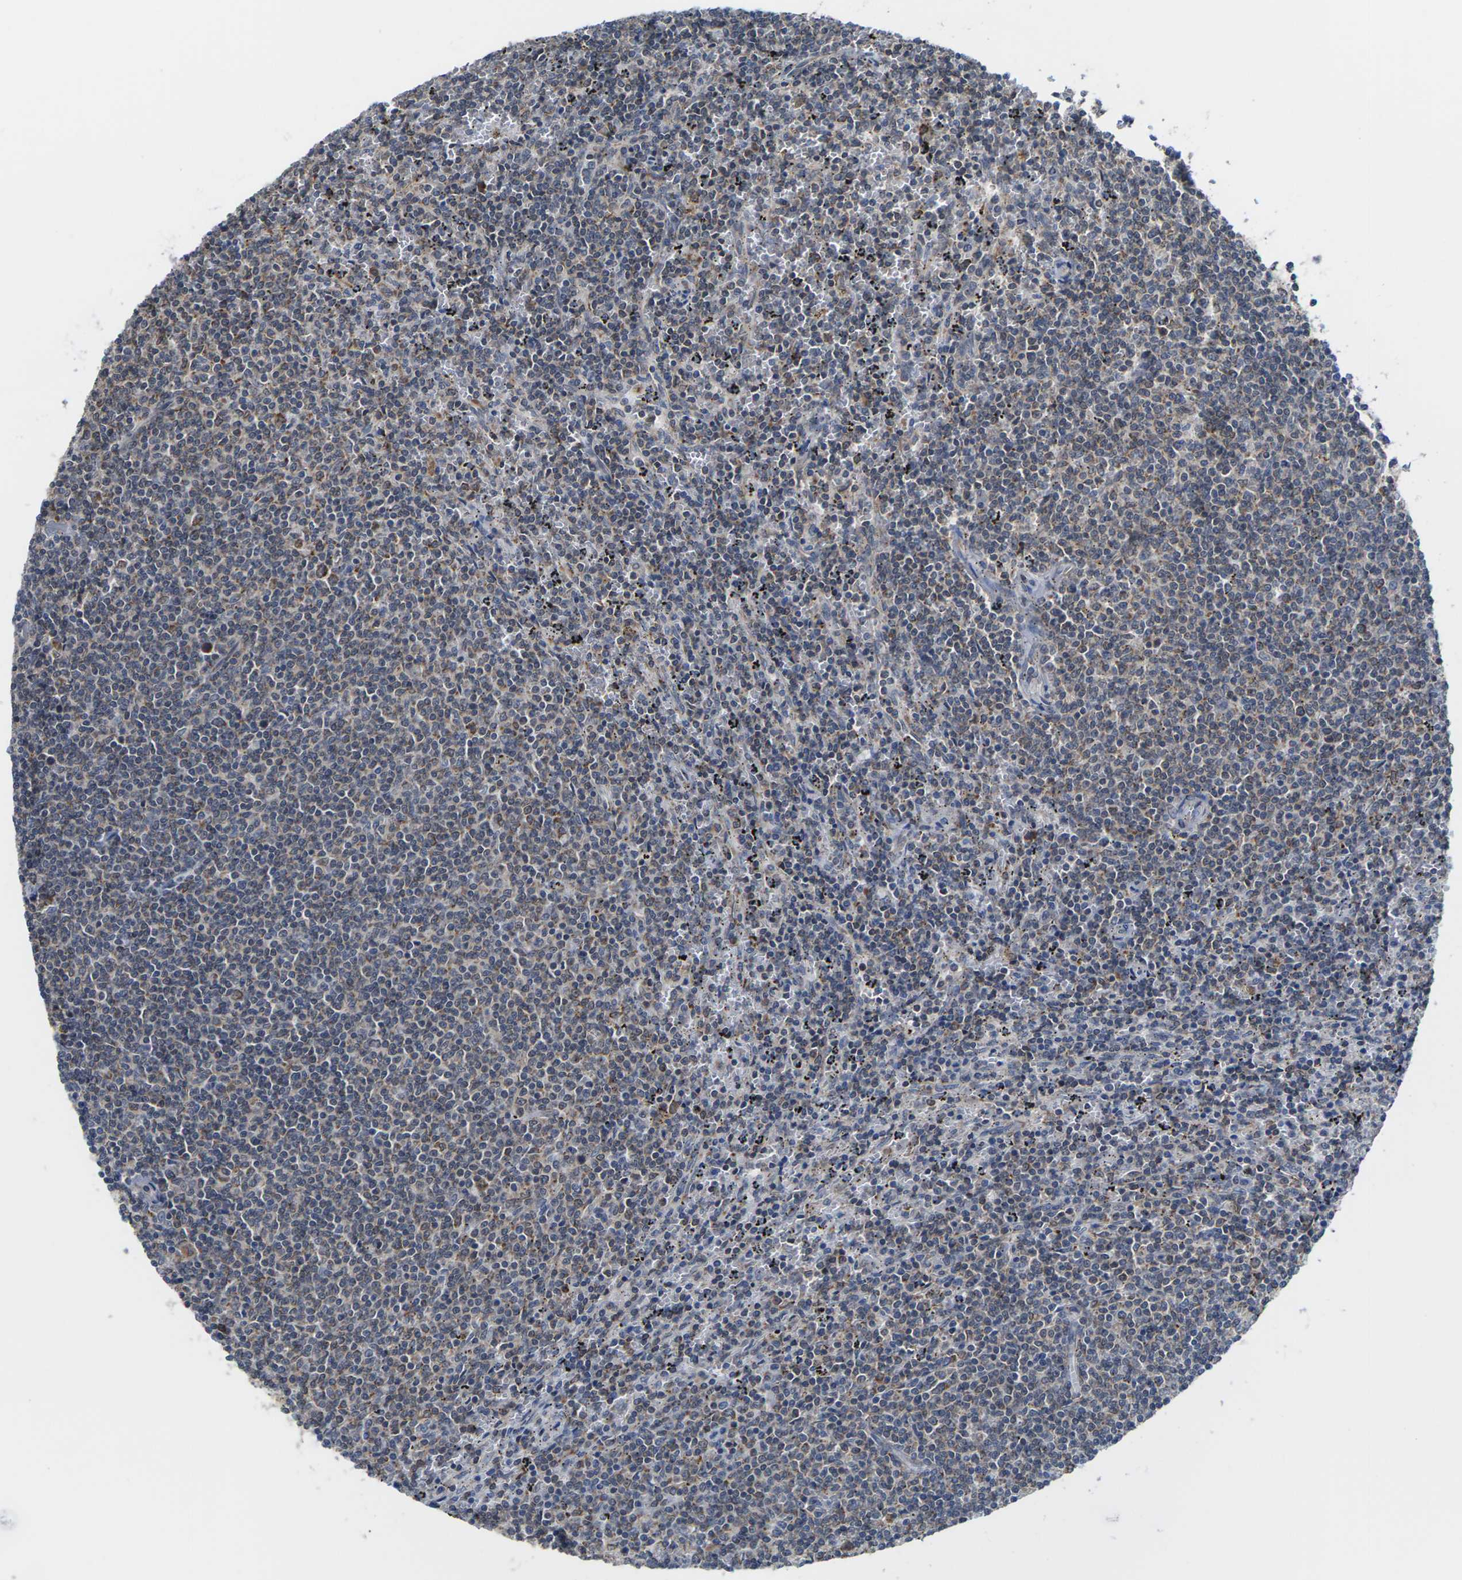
{"staining": {"intensity": "negative", "quantity": "none", "location": "none"}, "tissue": "lymphoma", "cell_type": "Tumor cells", "image_type": "cancer", "snomed": [{"axis": "morphology", "description": "Malignant lymphoma, non-Hodgkin's type, Low grade"}, {"axis": "topography", "description": "Spleen"}], "caption": "Tumor cells are negative for protein expression in human lymphoma.", "gene": "PDZK1IP1", "patient": {"sex": "female", "age": 50}}